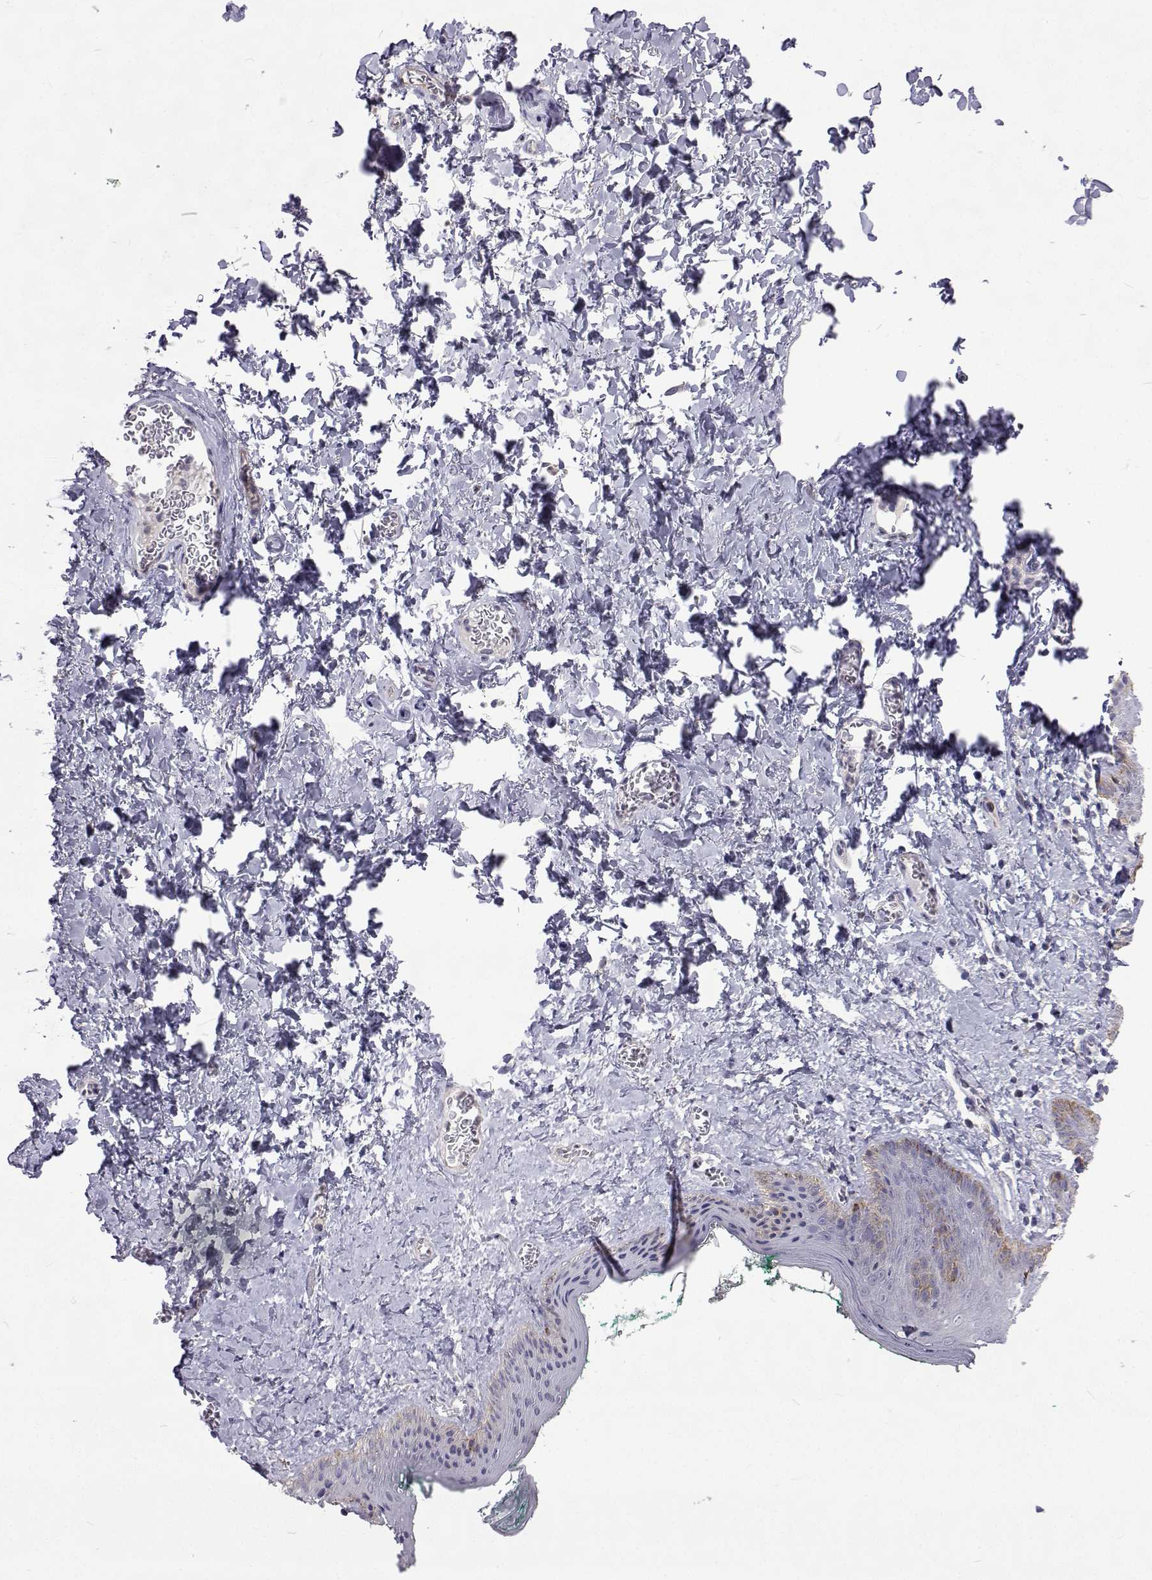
{"staining": {"intensity": "negative", "quantity": "none", "location": "none"}, "tissue": "skin", "cell_type": "Epidermal cells", "image_type": "normal", "snomed": [{"axis": "morphology", "description": "Normal tissue, NOS"}, {"axis": "topography", "description": "Vulva"}, {"axis": "topography", "description": "Peripheral nerve tissue"}], "caption": "This image is of unremarkable skin stained with IHC to label a protein in brown with the nuclei are counter-stained blue. There is no positivity in epidermal cells. (DAB (3,3'-diaminobenzidine) IHC visualized using brightfield microscopy, high magnification).", "gene": "NPR3", "patient": {"sex": "female", "age": 66}}